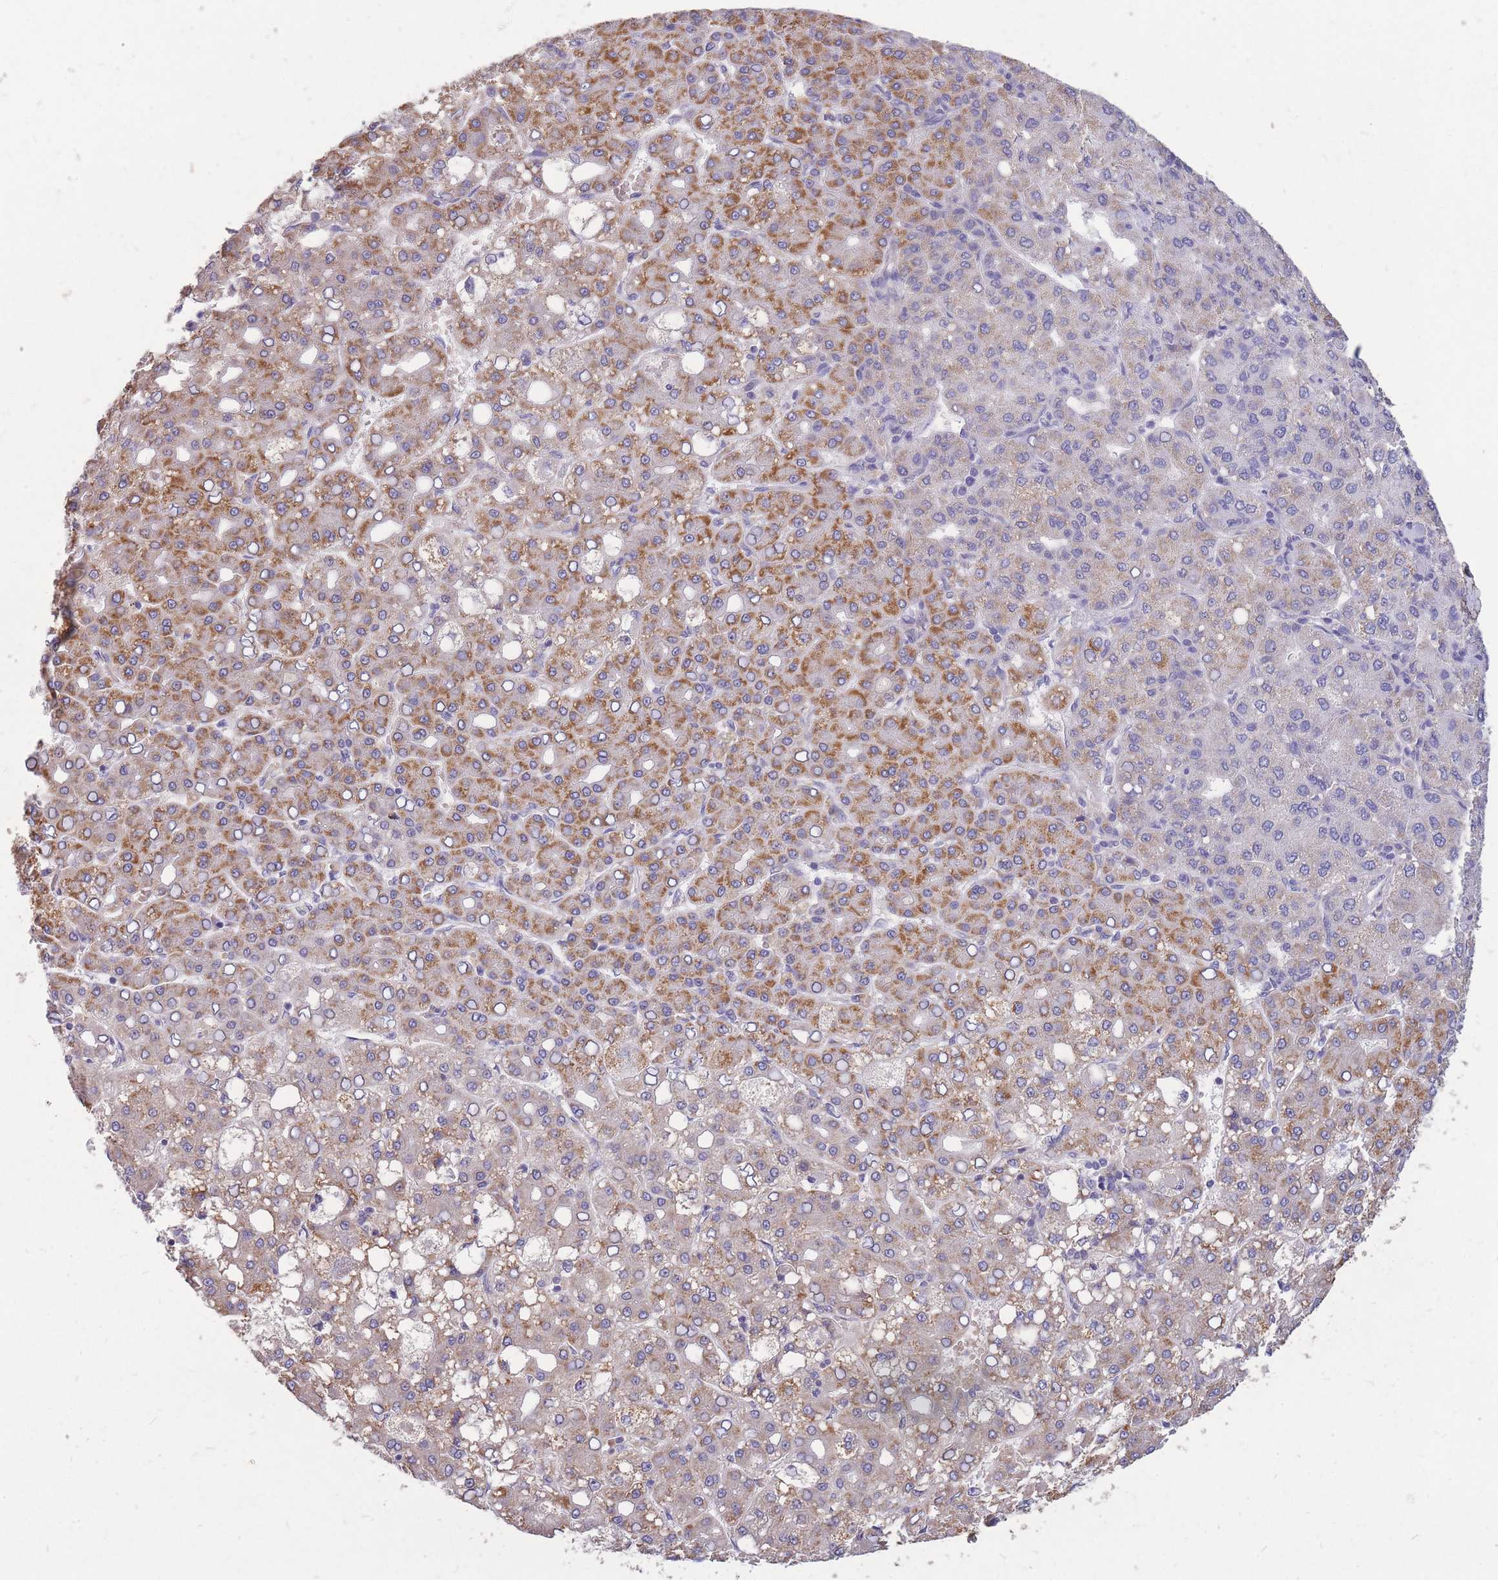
{"staining": {"intensity": "strong", "quantity": "25%-75%", "location": "cytoplasmic/membranous"}, "tissue": "liver cancer", "cell_type": "Tumor cells", "image_type": "cancer", "snomed": [{"axis": "morphology", "description": "Carcinoma, Hepatocellular, NOS"}, {"axis": "topography", "description": "Liver"}], "caption": "Hepatocellular carcinoma (liver) stained for a protein demonstrates strong cytoplasmic/membranous positivity in tumor cells.", "gene": "MRPS9", "patient": {"sex": "male", "age": 65}}